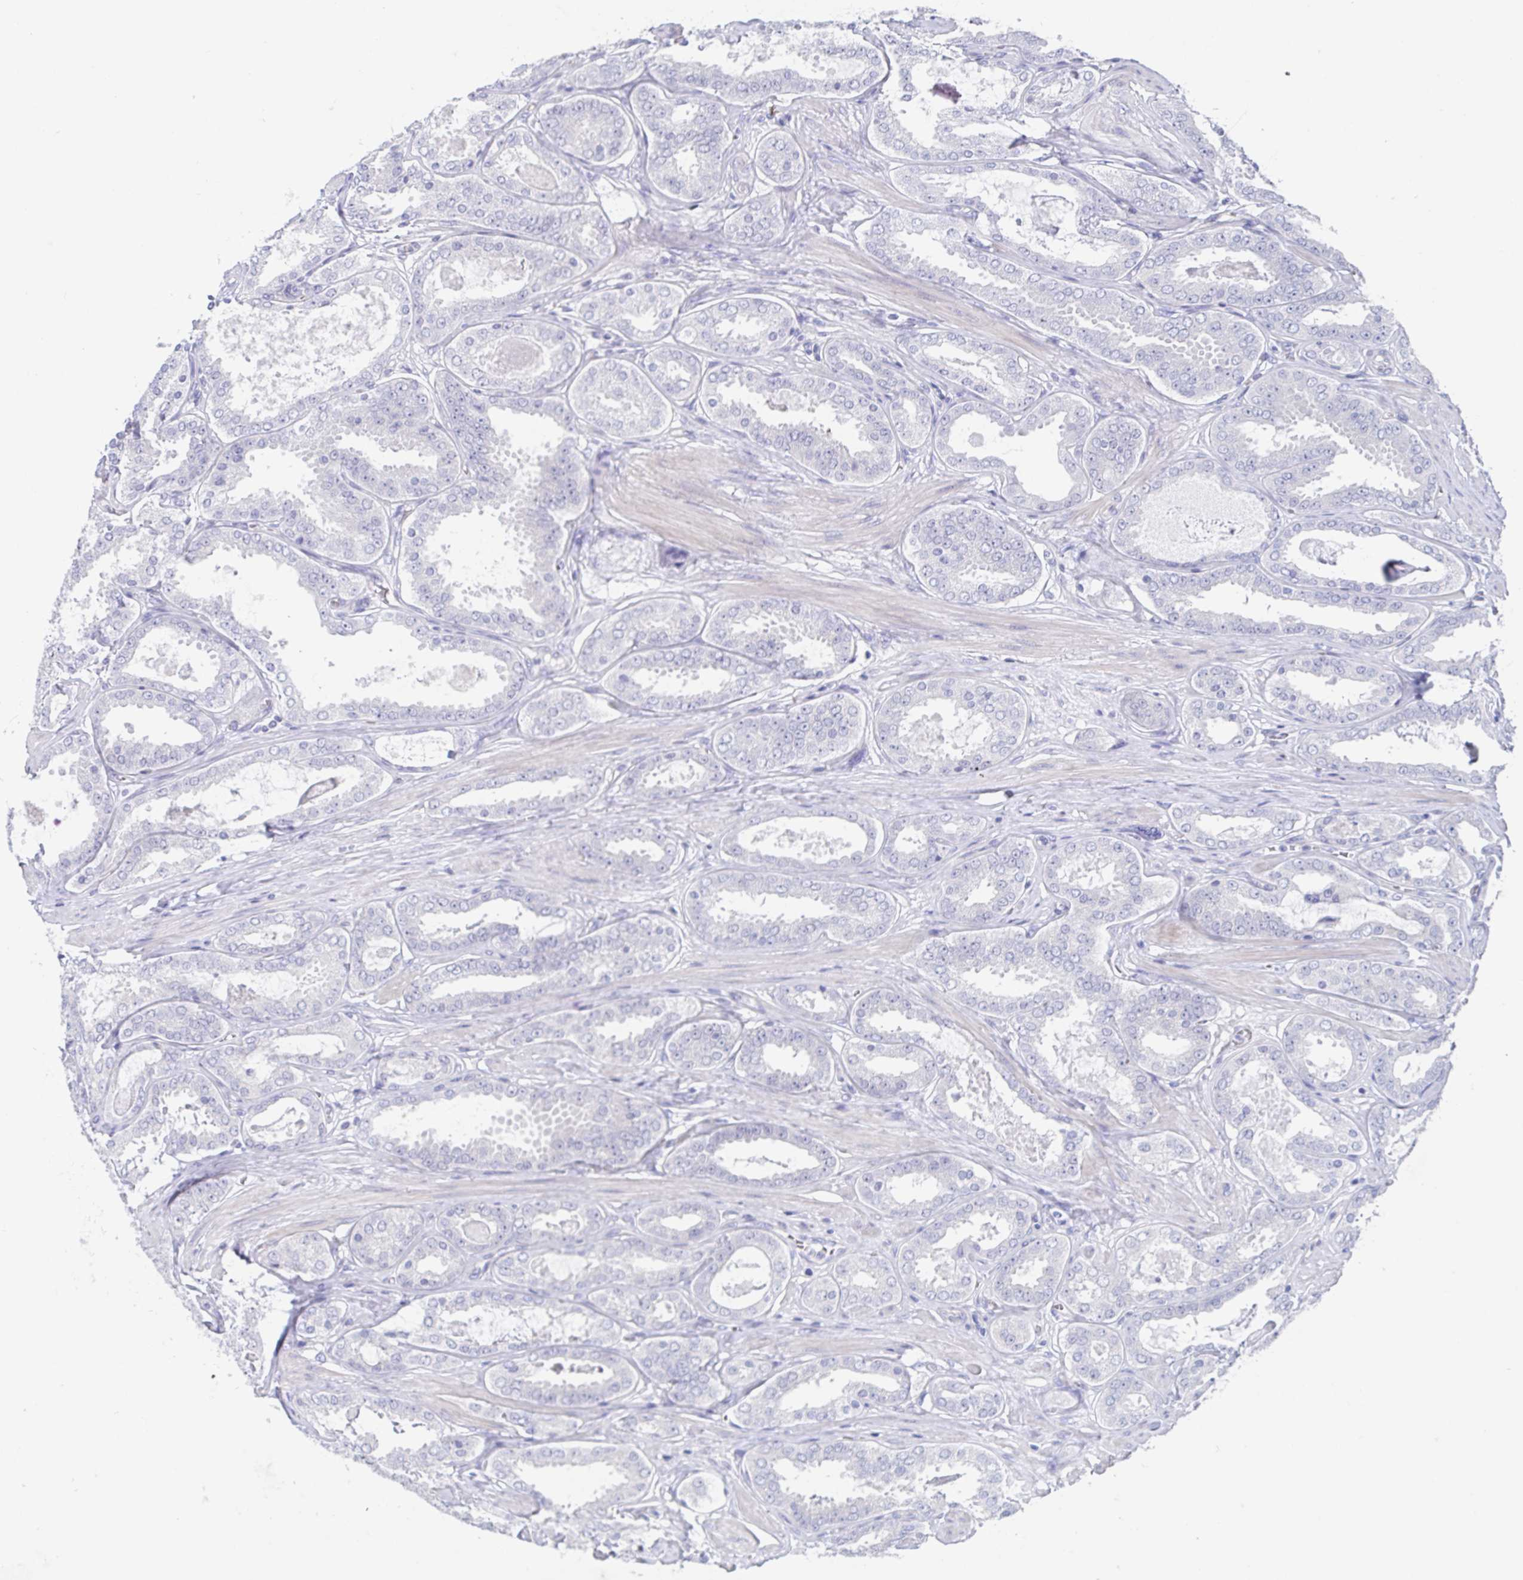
{"staining": {"intensity": "negative", "quantity": "none", "location": "none"}, "tissue": "prostate cancer", "cell_type": "Tumor cells", "image_type": "cancer", "snomed": [{"axis": "morphology", "description": "Adenocarcinoma, High grade"}, {"axis": "topography", "description": "Prostate"}], "caption": "An image of prostate cancer stained for a protein demonstrates no brown staining in tumor cells.", "gene": "TEX12", "patient": {"sex": "male", "age": 63}}